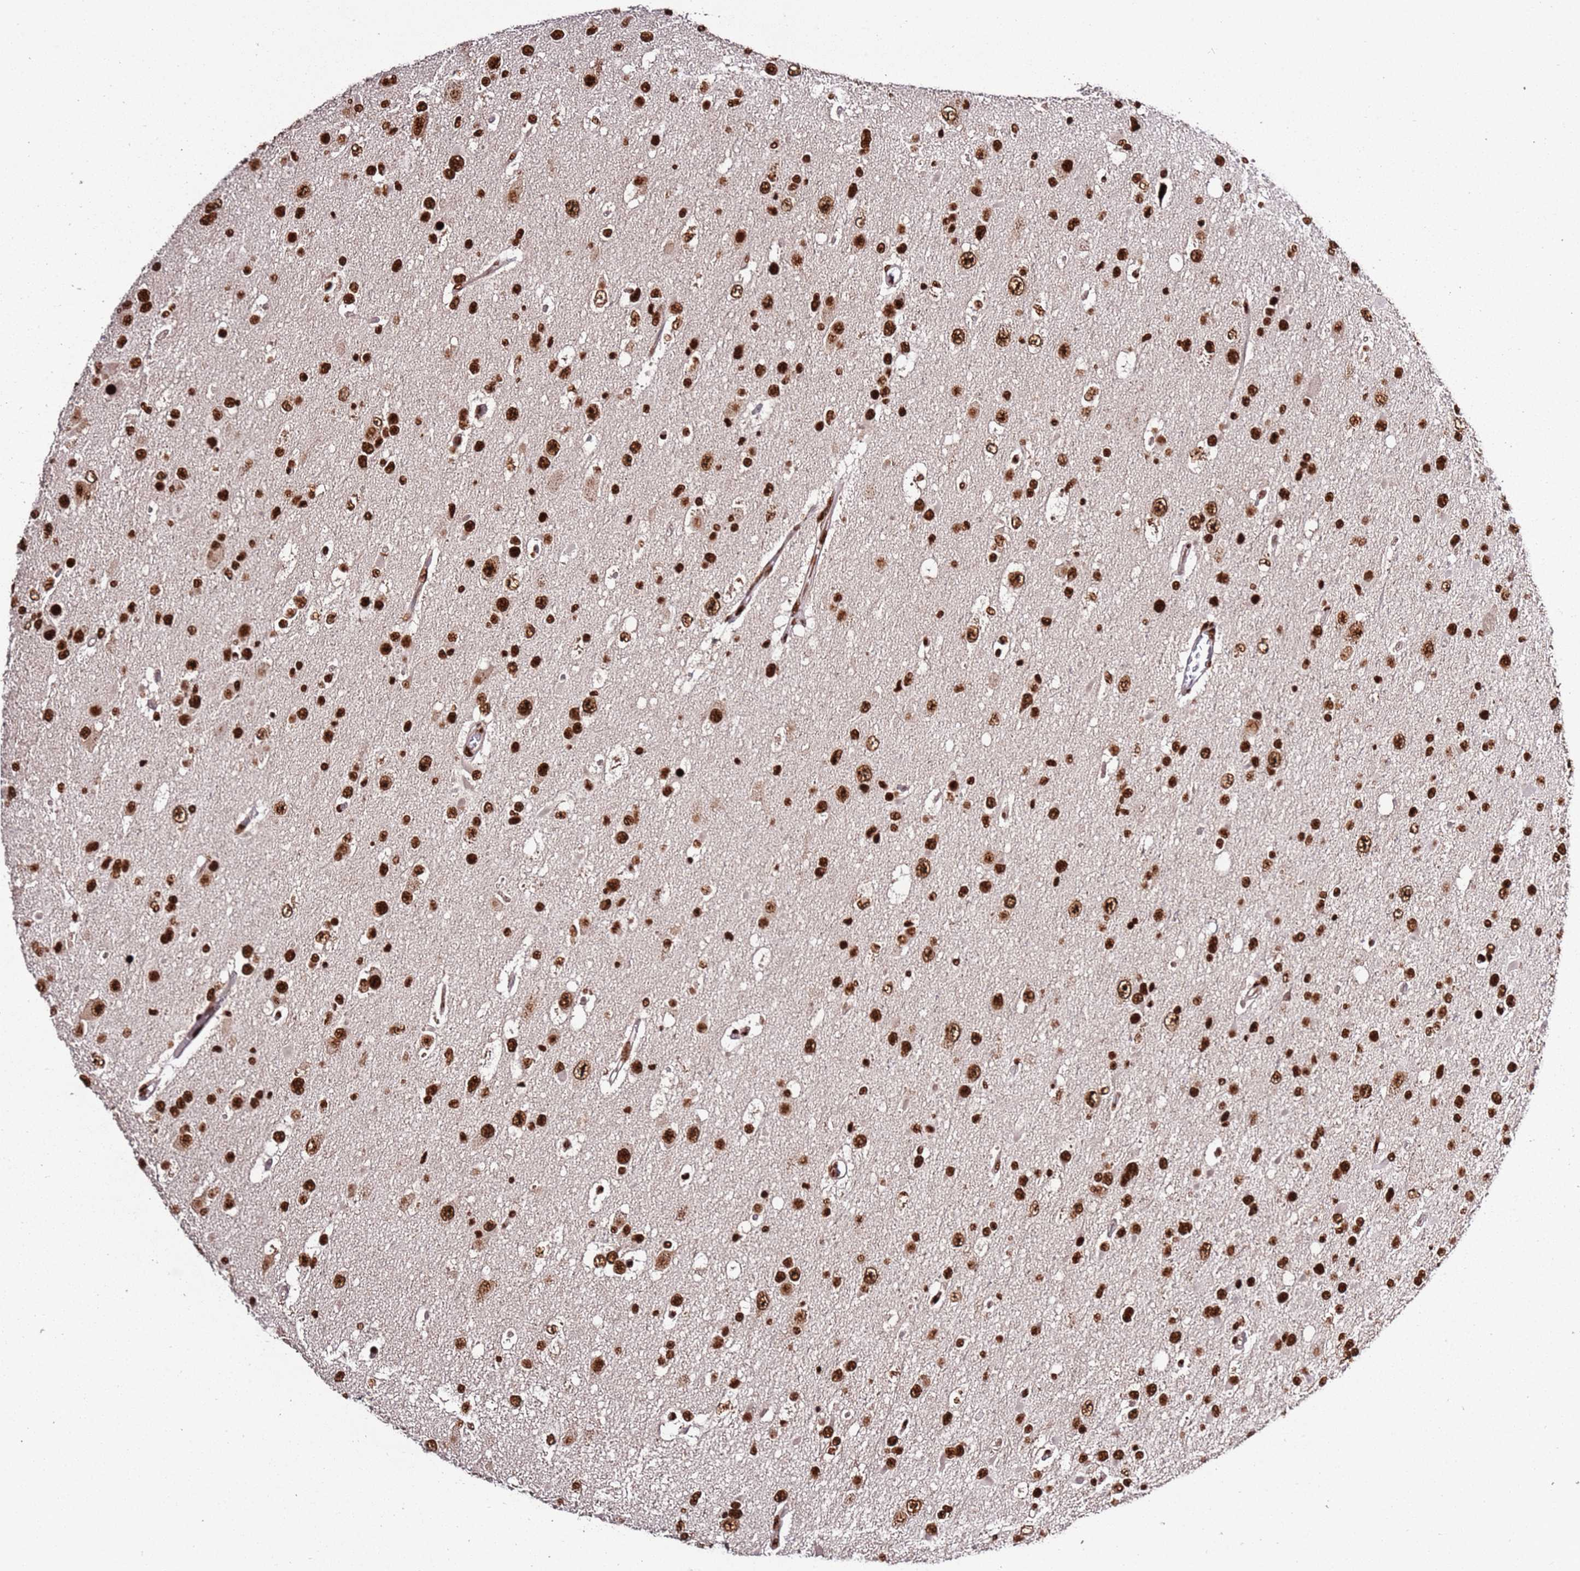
{"staining": {"intensity": "strong", "quantity": ">75%", "location": "nuclear"}, "tissue": "glioma", "cell_type": "Tumor cells", "image_type": "cancer", "snomed": [{"axis": "morphology", "description": "Glioma, malignant, High grade"}, {"axis": "topography", "description": "Brain"}], "caption": "Glioma stained for a protein shows strong nuclear positivity in tumor cells. (brown staining indicates protein expression, while blue staining denotes nuclei).", "gene": "C6orf226", "patient": {"sex": "male", "age": 53}}